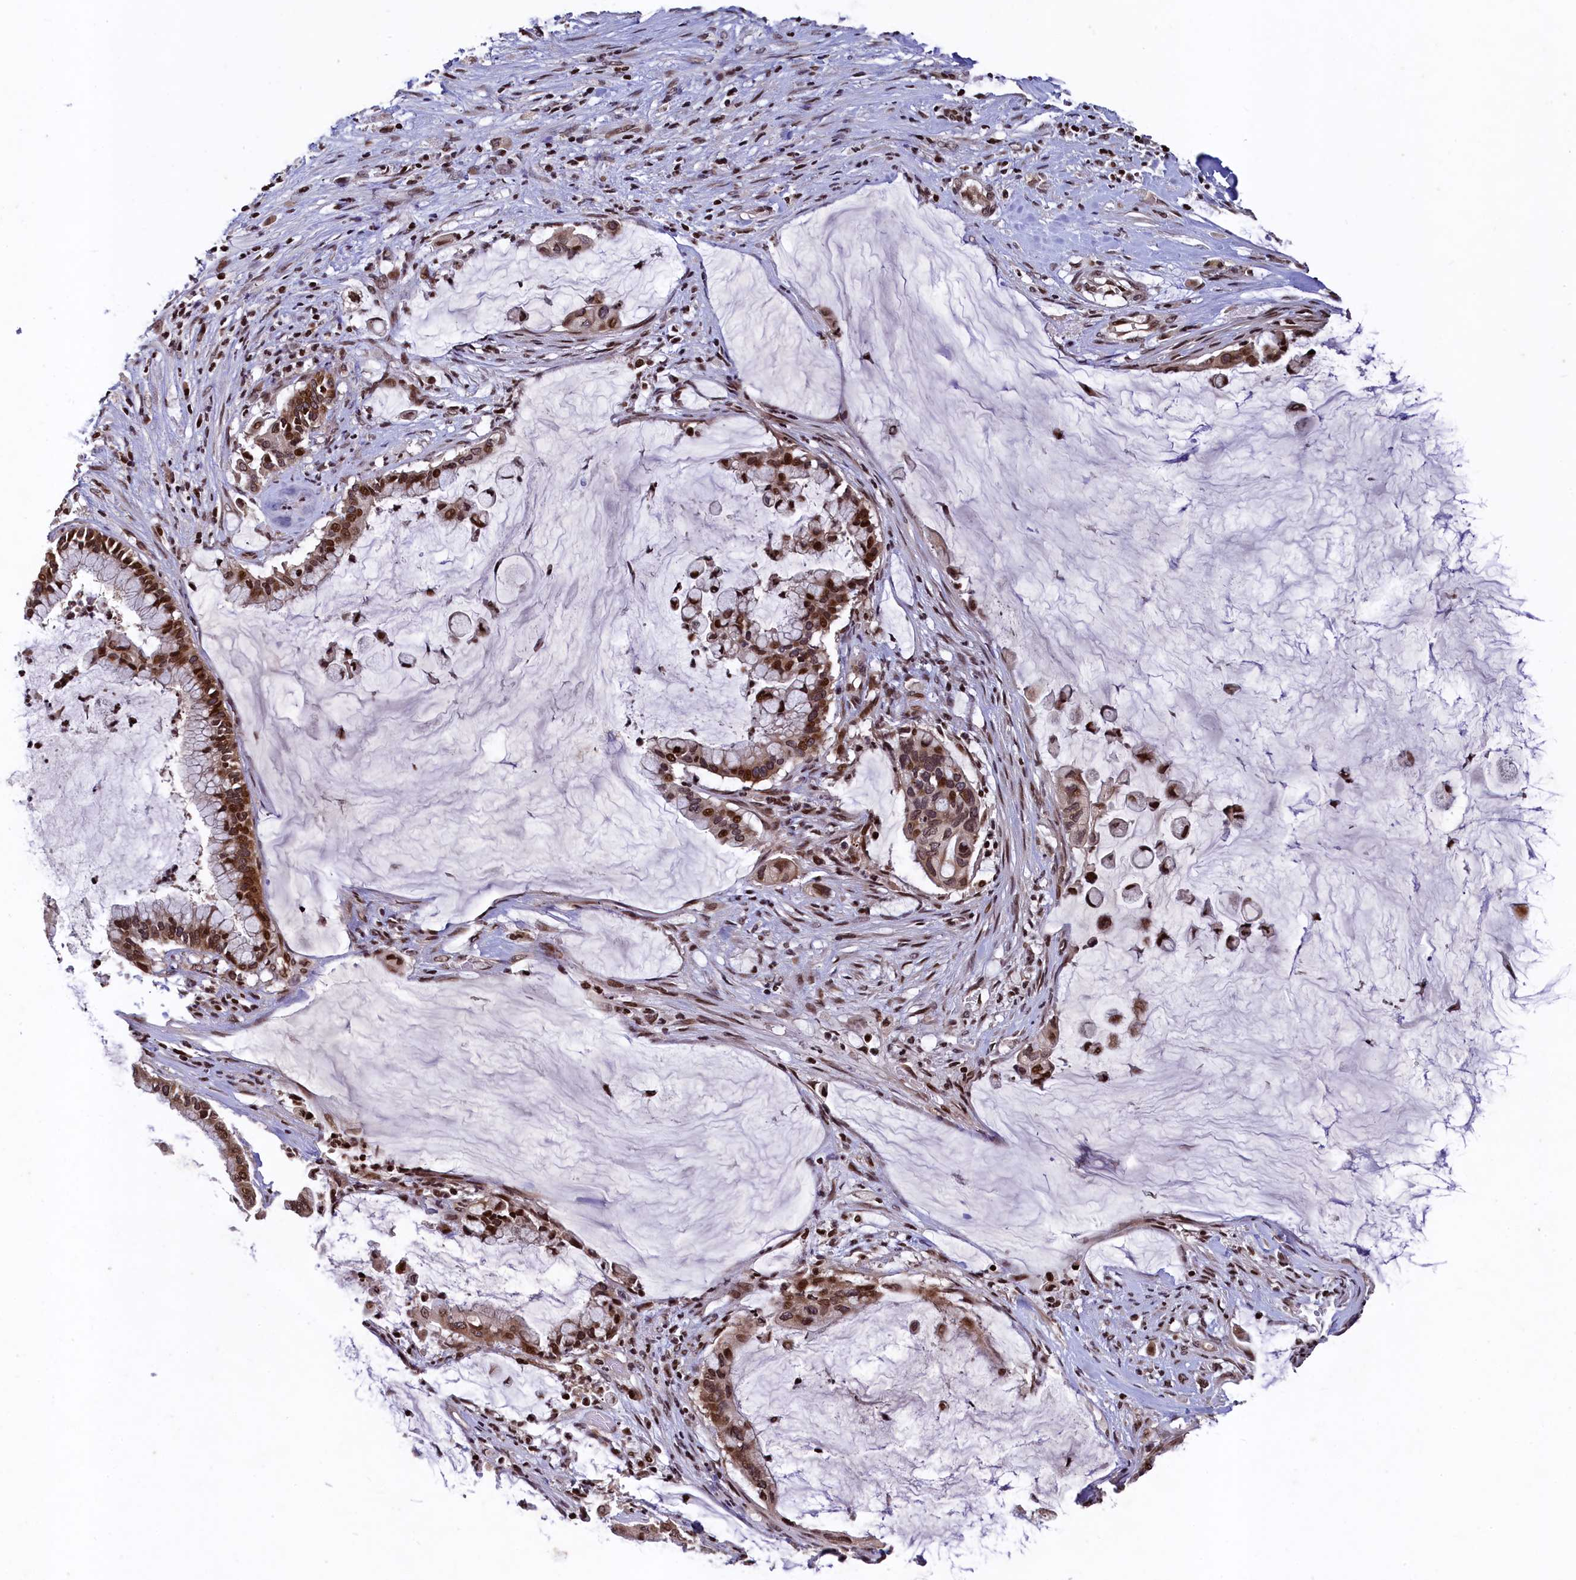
{"staining": {"intensity": "moderate", "quantity": ">75%", "location": "nuclear"}, "tissue": "pancreatic cancer", "cell_type": "Tumor cells", "image_type": "cancer", "snomed": [{"axis": "morphology", "description": "Adenocarcinoma, NOS"}, {"axis": "topography", "description": "Pancreas"}], "caption": "Protein expression analysis of human pancreatic cancer (adenocarcinoma) reveals moderate nuclear expression in about >75% of tumor cells.", "gene": "FAM217B", "patient": {"sex": "male", "age": 41}}